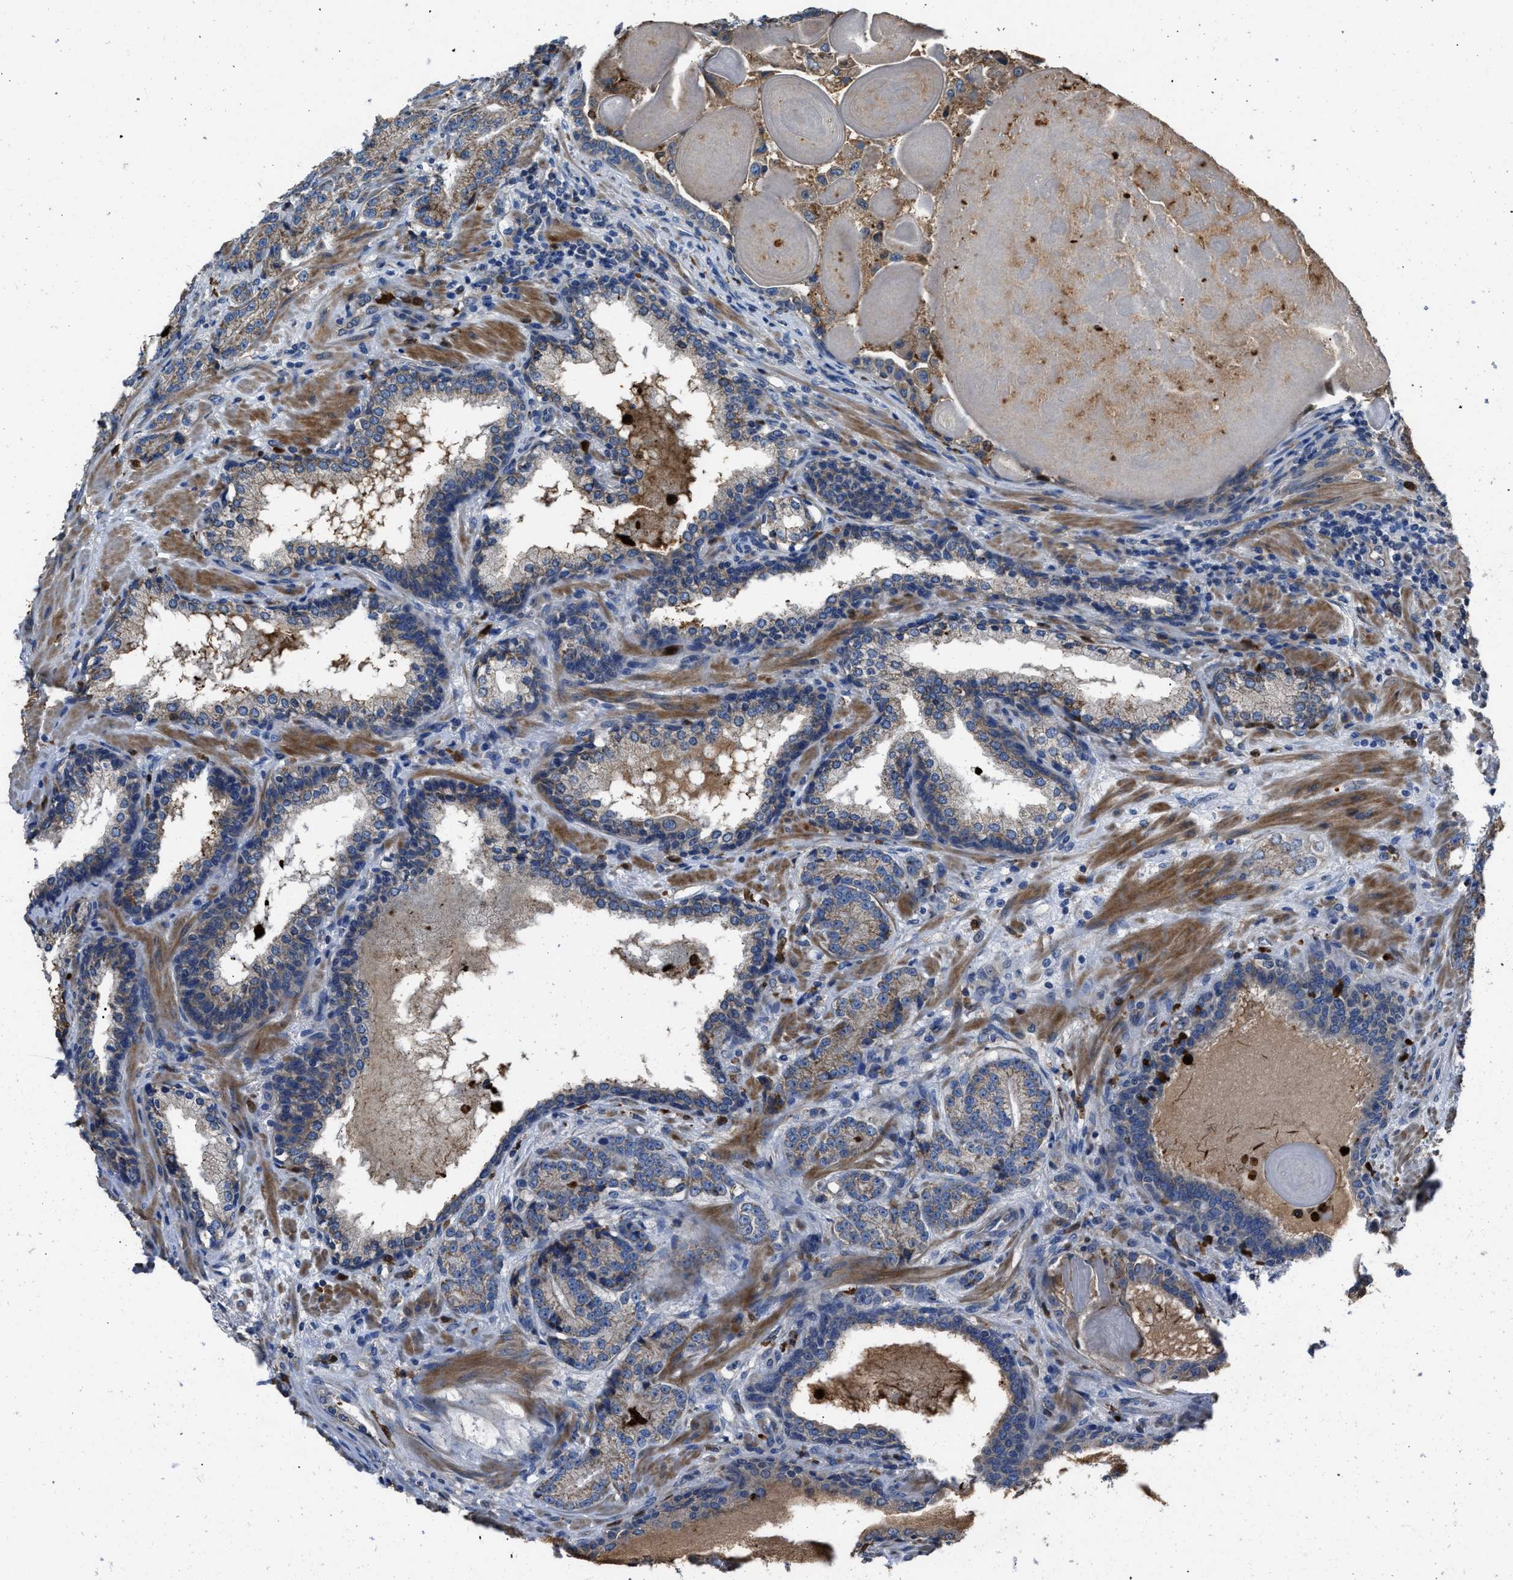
{"staining": {"intensity": "weak", "quantity": "25%-75%", "location": "cytoplasmic/membranous"}, "tissue": "prostate cancer", "cell_type": "Tumor cells", "image_type": "cancer", "snomed": [{"axis": "morphology", "description": "Adenocarcinoma, High grade"}, {"axis": "topography", "description": "Prostate"}], "caption": "Immunohistochemical staining of human adenocarcinoma (high-grade) (prostate) shows weak cytoplasmic/membranous protein positivity in approximately 25%-75% of tumor cells.", "gene": "ANGPT1", "patient": {"sex": "male", "age": 61}}